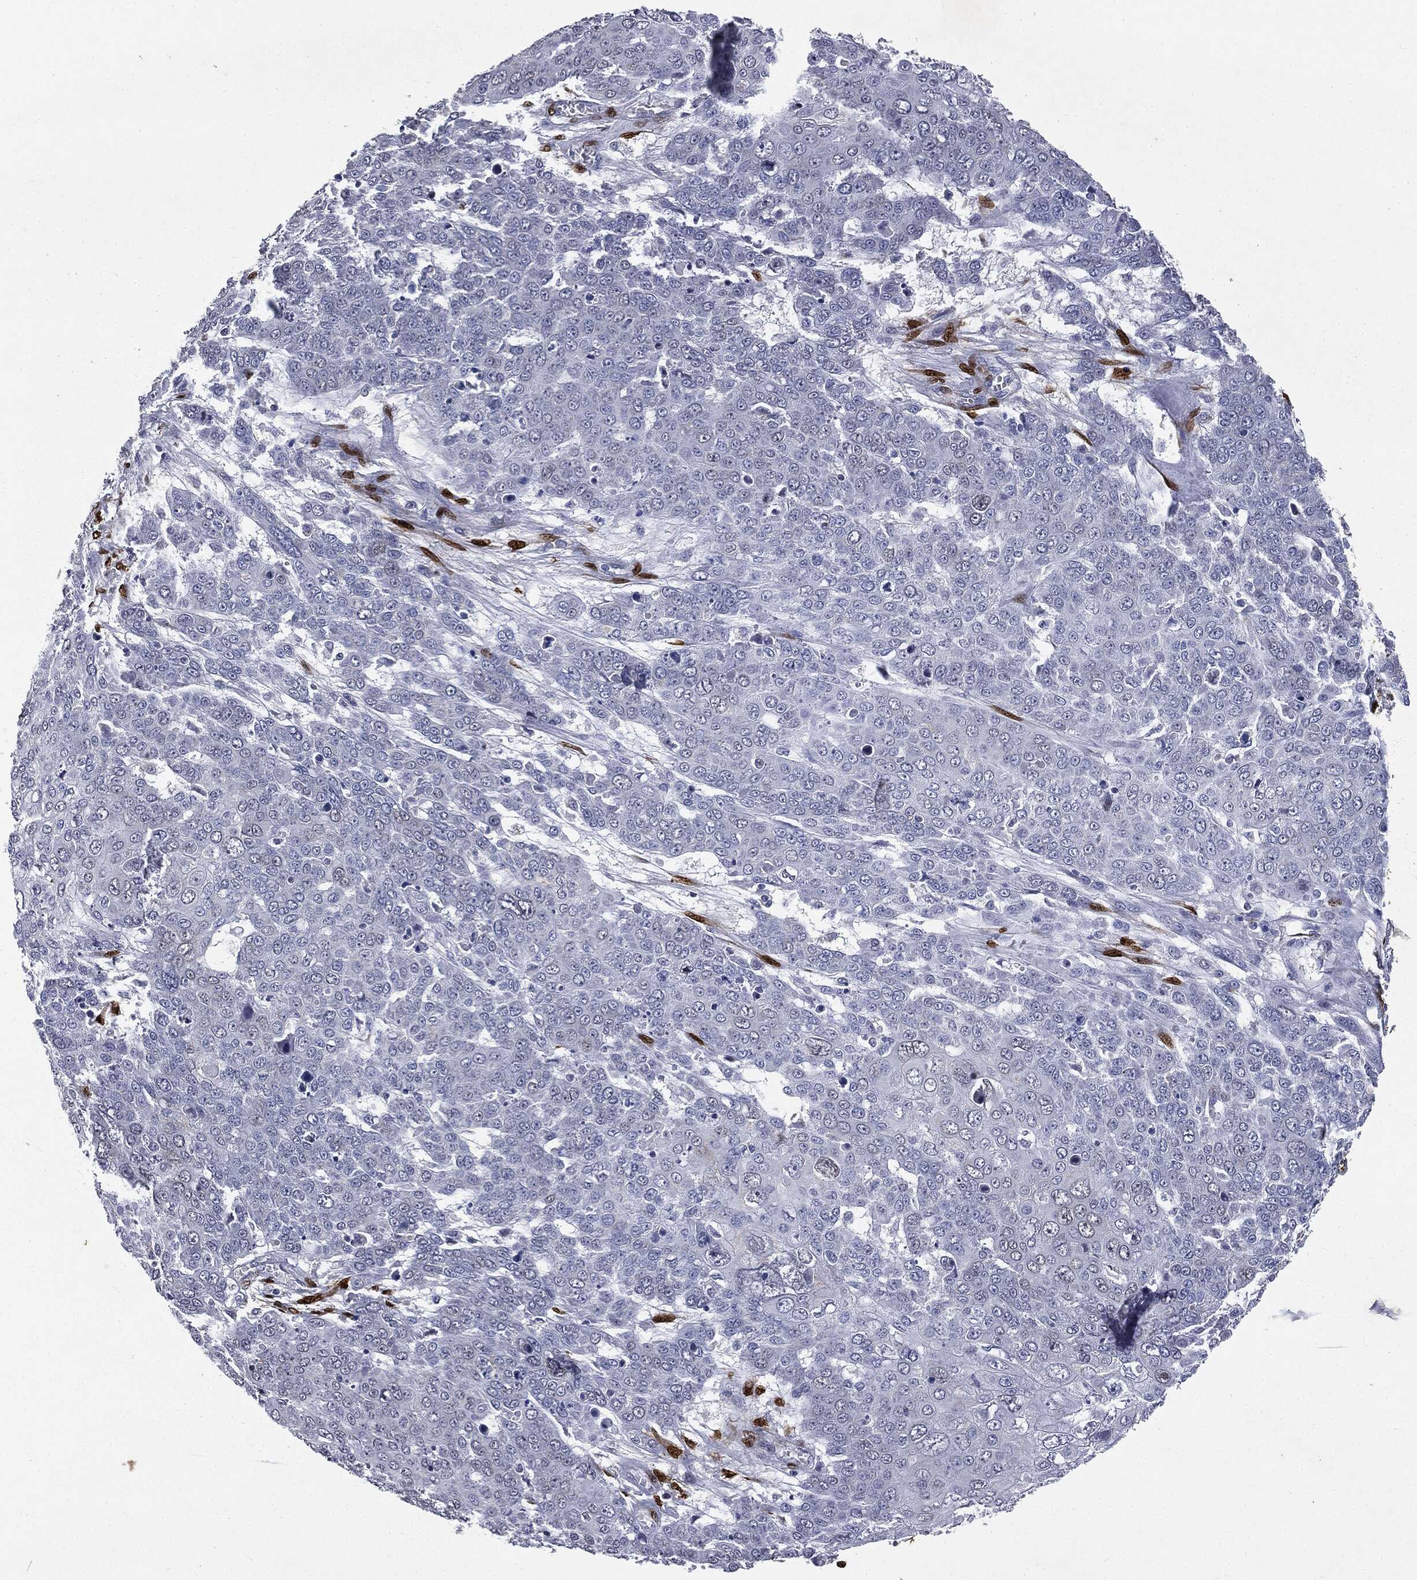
{"staining": {"intensity": "negative", "quantity": "none", "location": "none"}, "tissue": "skin cancer", "cell_type": "Tumor cells", "image_type": "cancer", "snomed": [{"axis": "morphology", "description": "Squamous cell carcinoma, NOS"}, {"axis": "topography", "description": "Skin"}], "caption": "Tumor cells are negative for brown protein staining in skin cancer (squamous cell carcinoma).", "gene": "CASD1", "patient": {"sex": "male", "age": 71}}